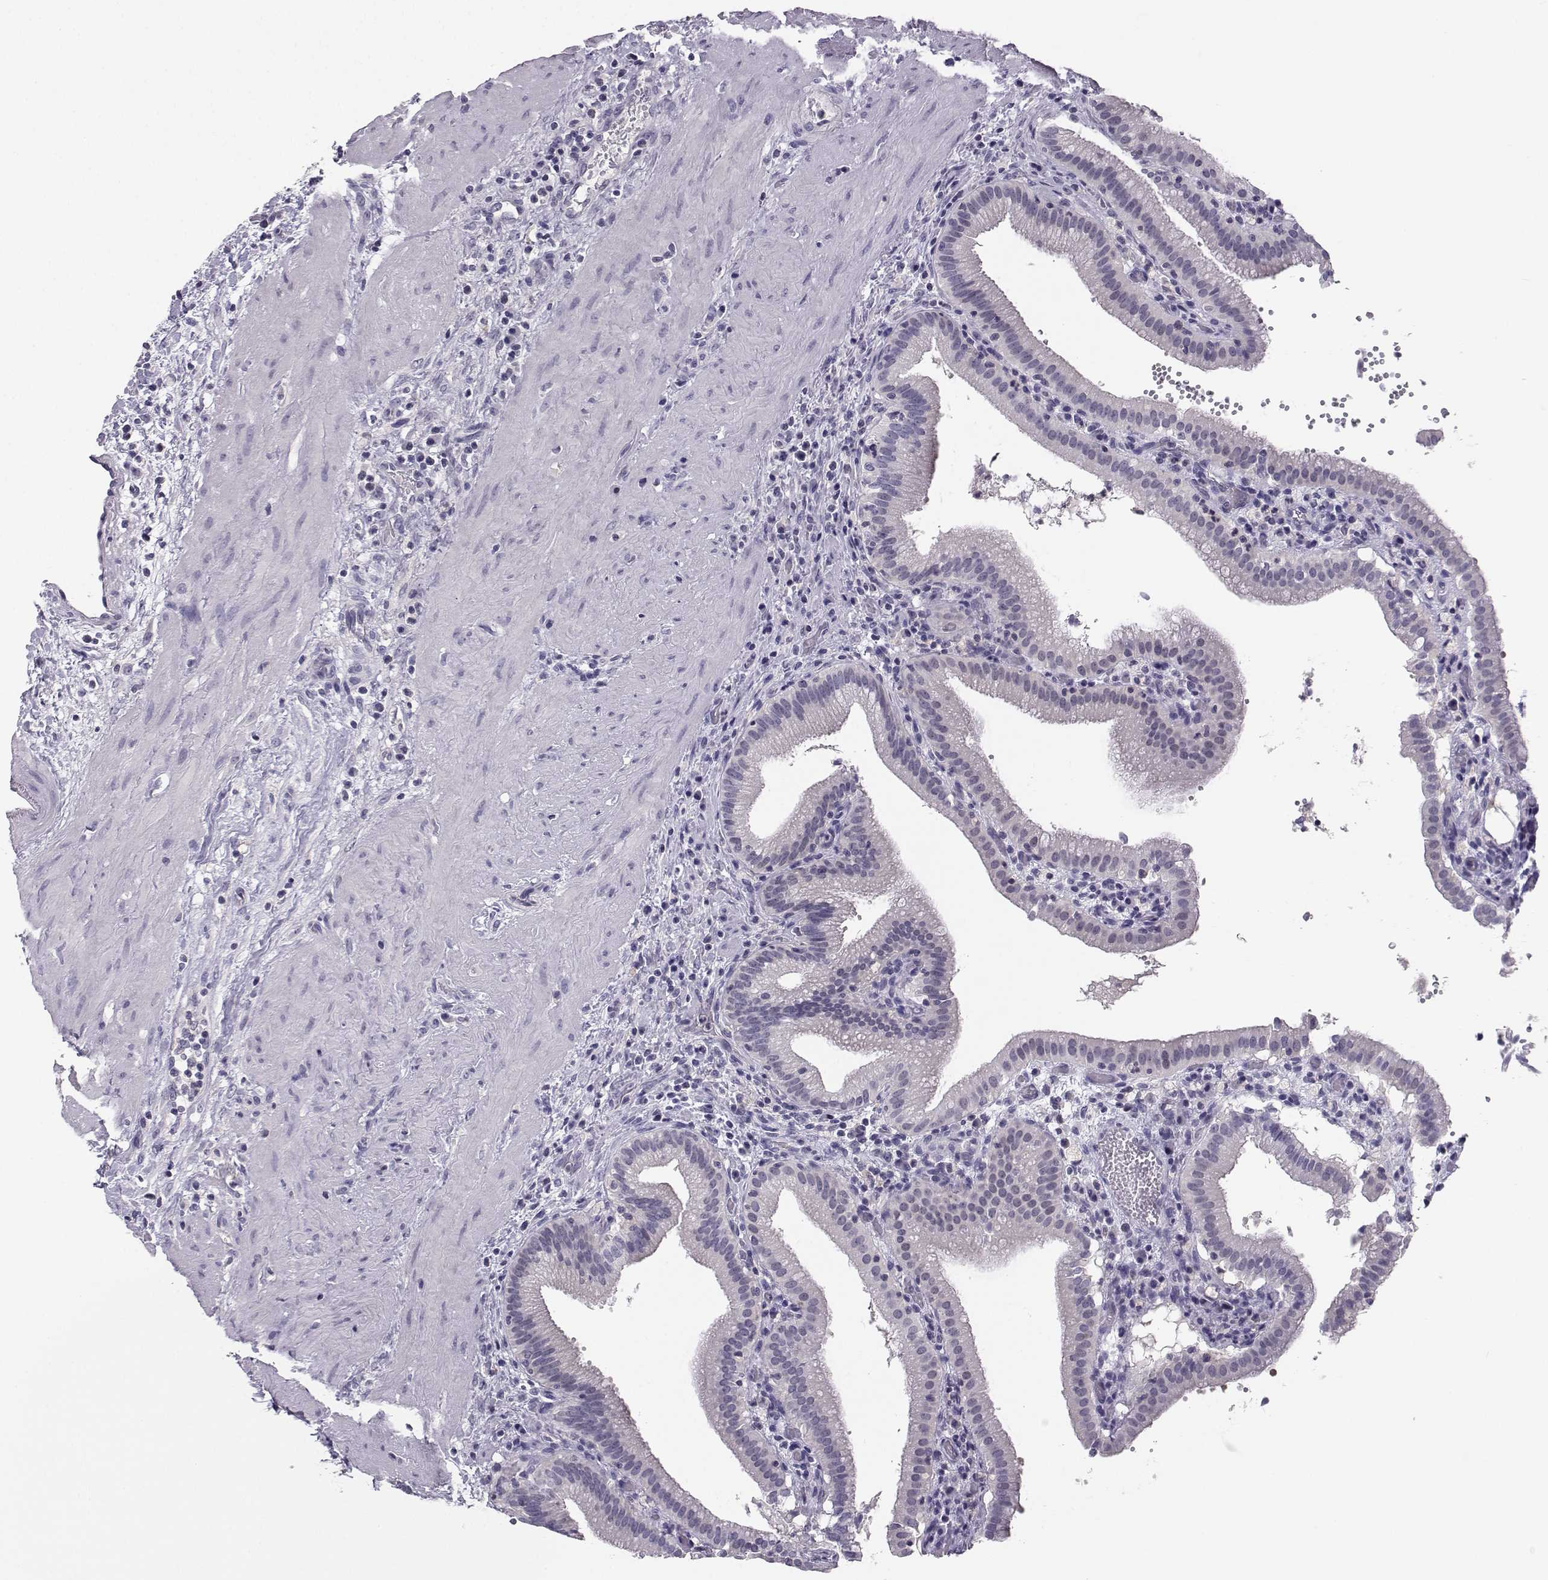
{"staining": {"intensity": "negative", "quantity": "none", "location": "none"}, "tissue": "gallbladder", "cell_type": "Glandular cells", "image_type": "normal", "snomed": [{"axis": "morphology", "description": "Normal tissue, NOS"}, {"axis": "topography", "description": "Gallbladder"}], "caption": "Immunohistochemistry image of unremarkable gallbladder: human gallbladder stained with DAB displays no significant protein positivity in glandular cells.", "gene": "MROH7", "patient": {"sex": "male", "age": 42}}